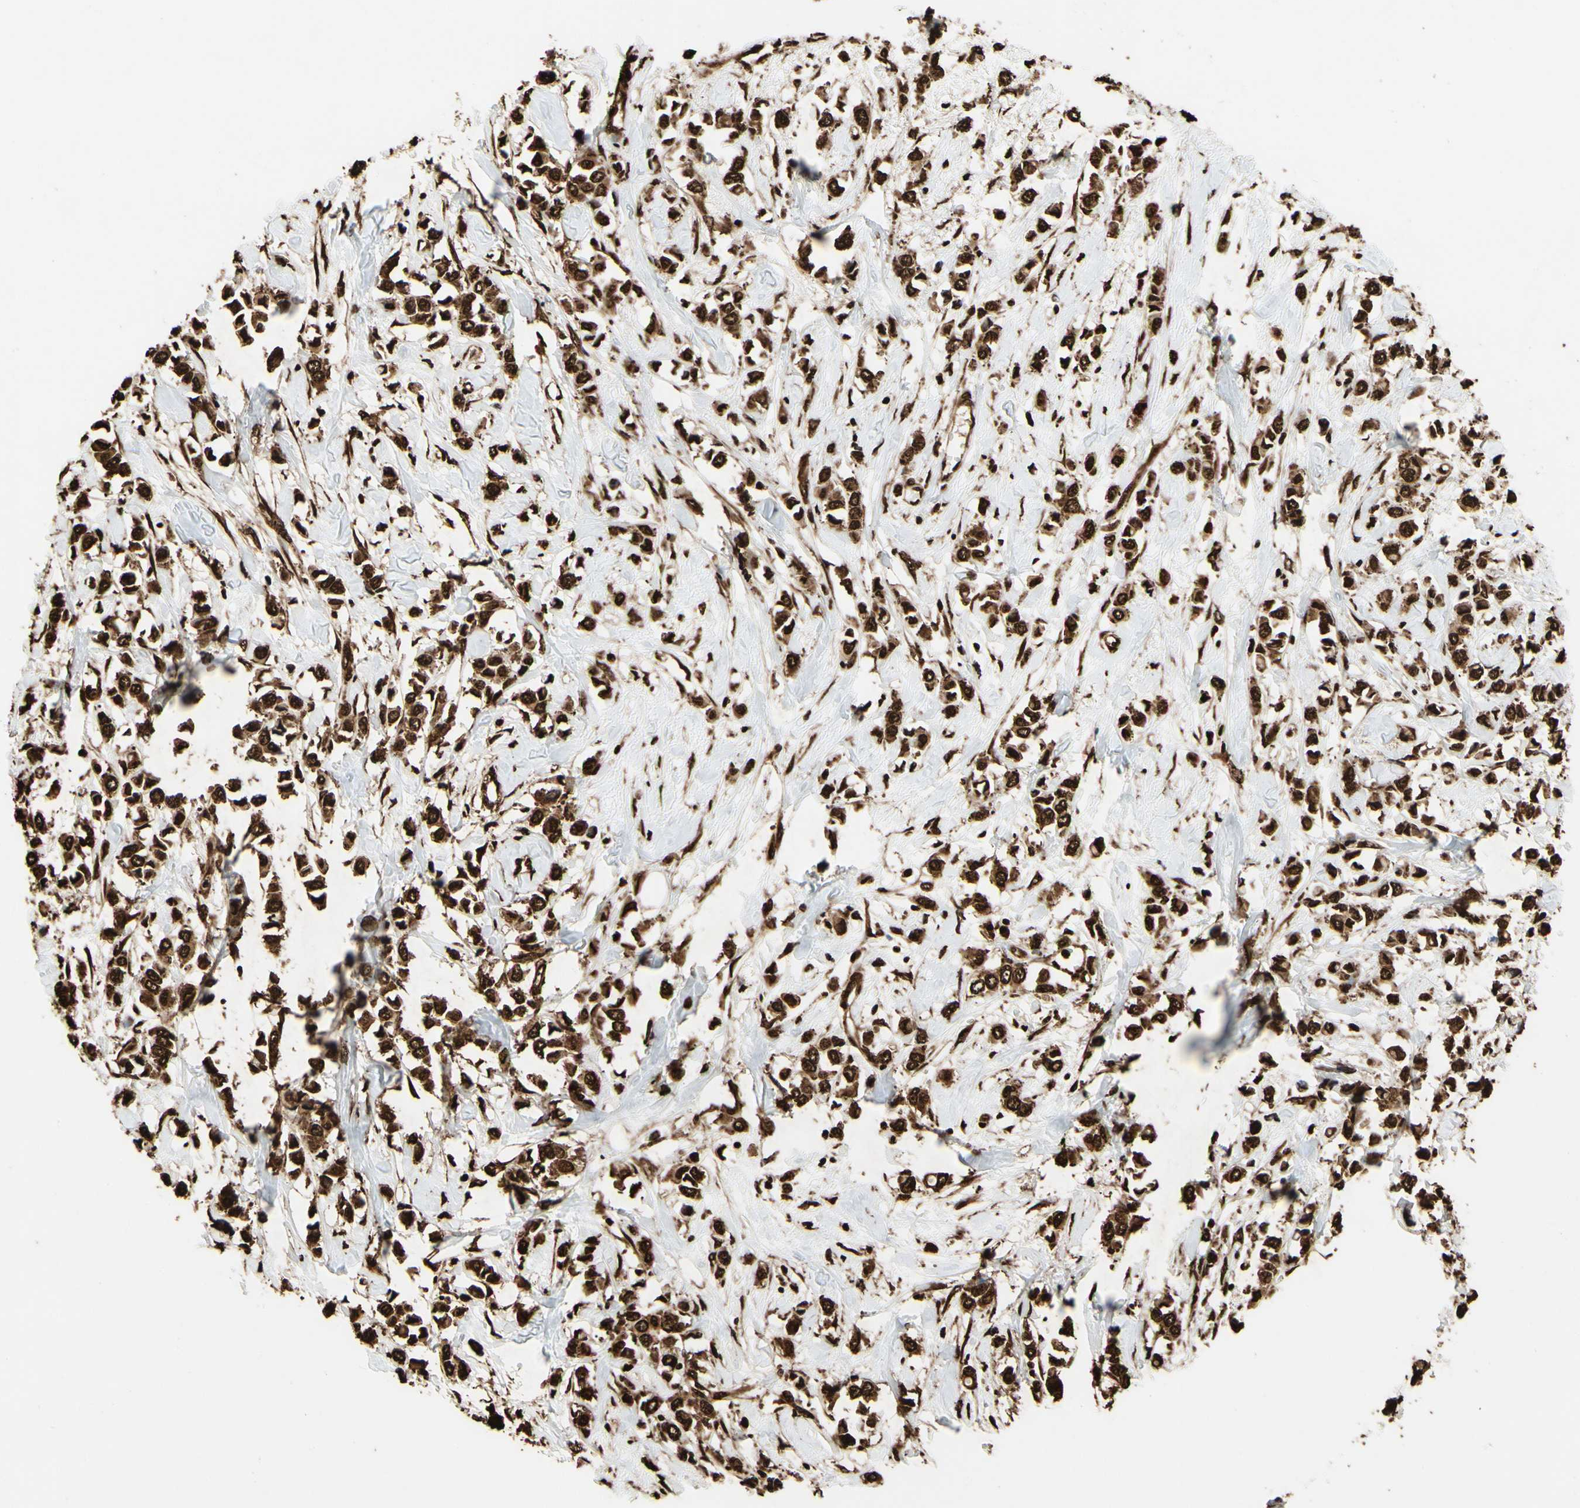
{"staining": {"intensity": "strong", "quantity": ">75%", "location": "cytoplasmic/membranous,nuclear"}, "tissue": "breast cancer", "cell_type": "Tumor cells", "image_type": "cancer", "snomed": [{"axis": "morphology", "description": "Lobular carcinoma"}, {"axis": "topography", "description": "Breast"}], "caption": "Strong cytoplasmic/membranous and nuclear protein expression is seen in about >75% of tumor cells in breast cancer.", "gene": "HNRNPK", "patient": {"sex": "female", "age": 51}}